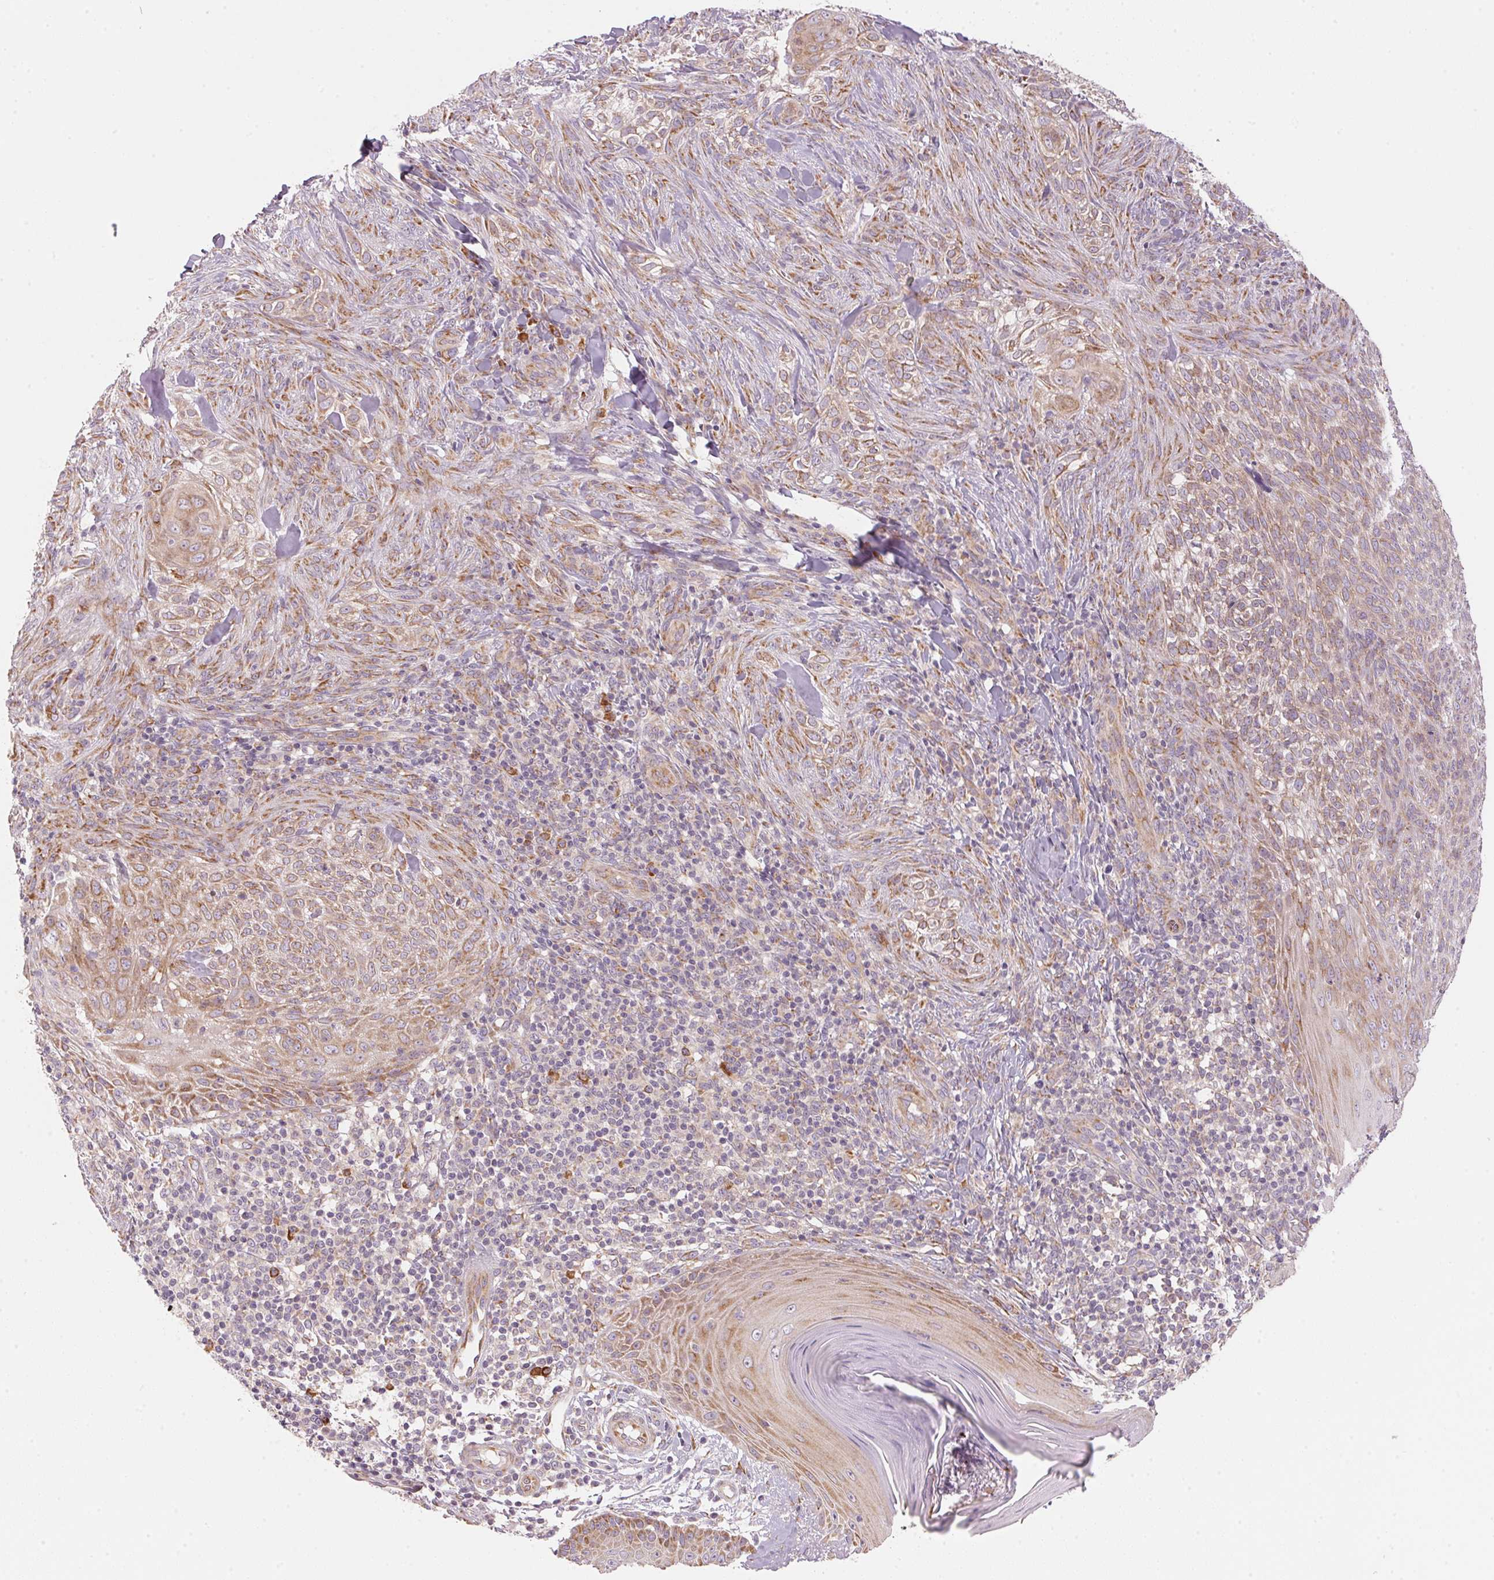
{"staining": {"intensity": "moderate", "quantity": ">75%", "location": "cytoplasmic/membranous"}, "tissue": "skin cancer", "cell_type": "Tumor cells", "image_type": "cancer", "snomed": [{"axis": "morphology", "description": "Basal cell carcinoma"}, {"axis": "topography", "description": "Skin"}], "caption": "Protein expression analysis of human skin cancer (basal cell carcinoma) reveals moderate cytoplasmic/membranous staining in approximately >75% of tumor cells.", "gene": "BLOC1S2", "patient": {"sex": "female", "age": 48}}